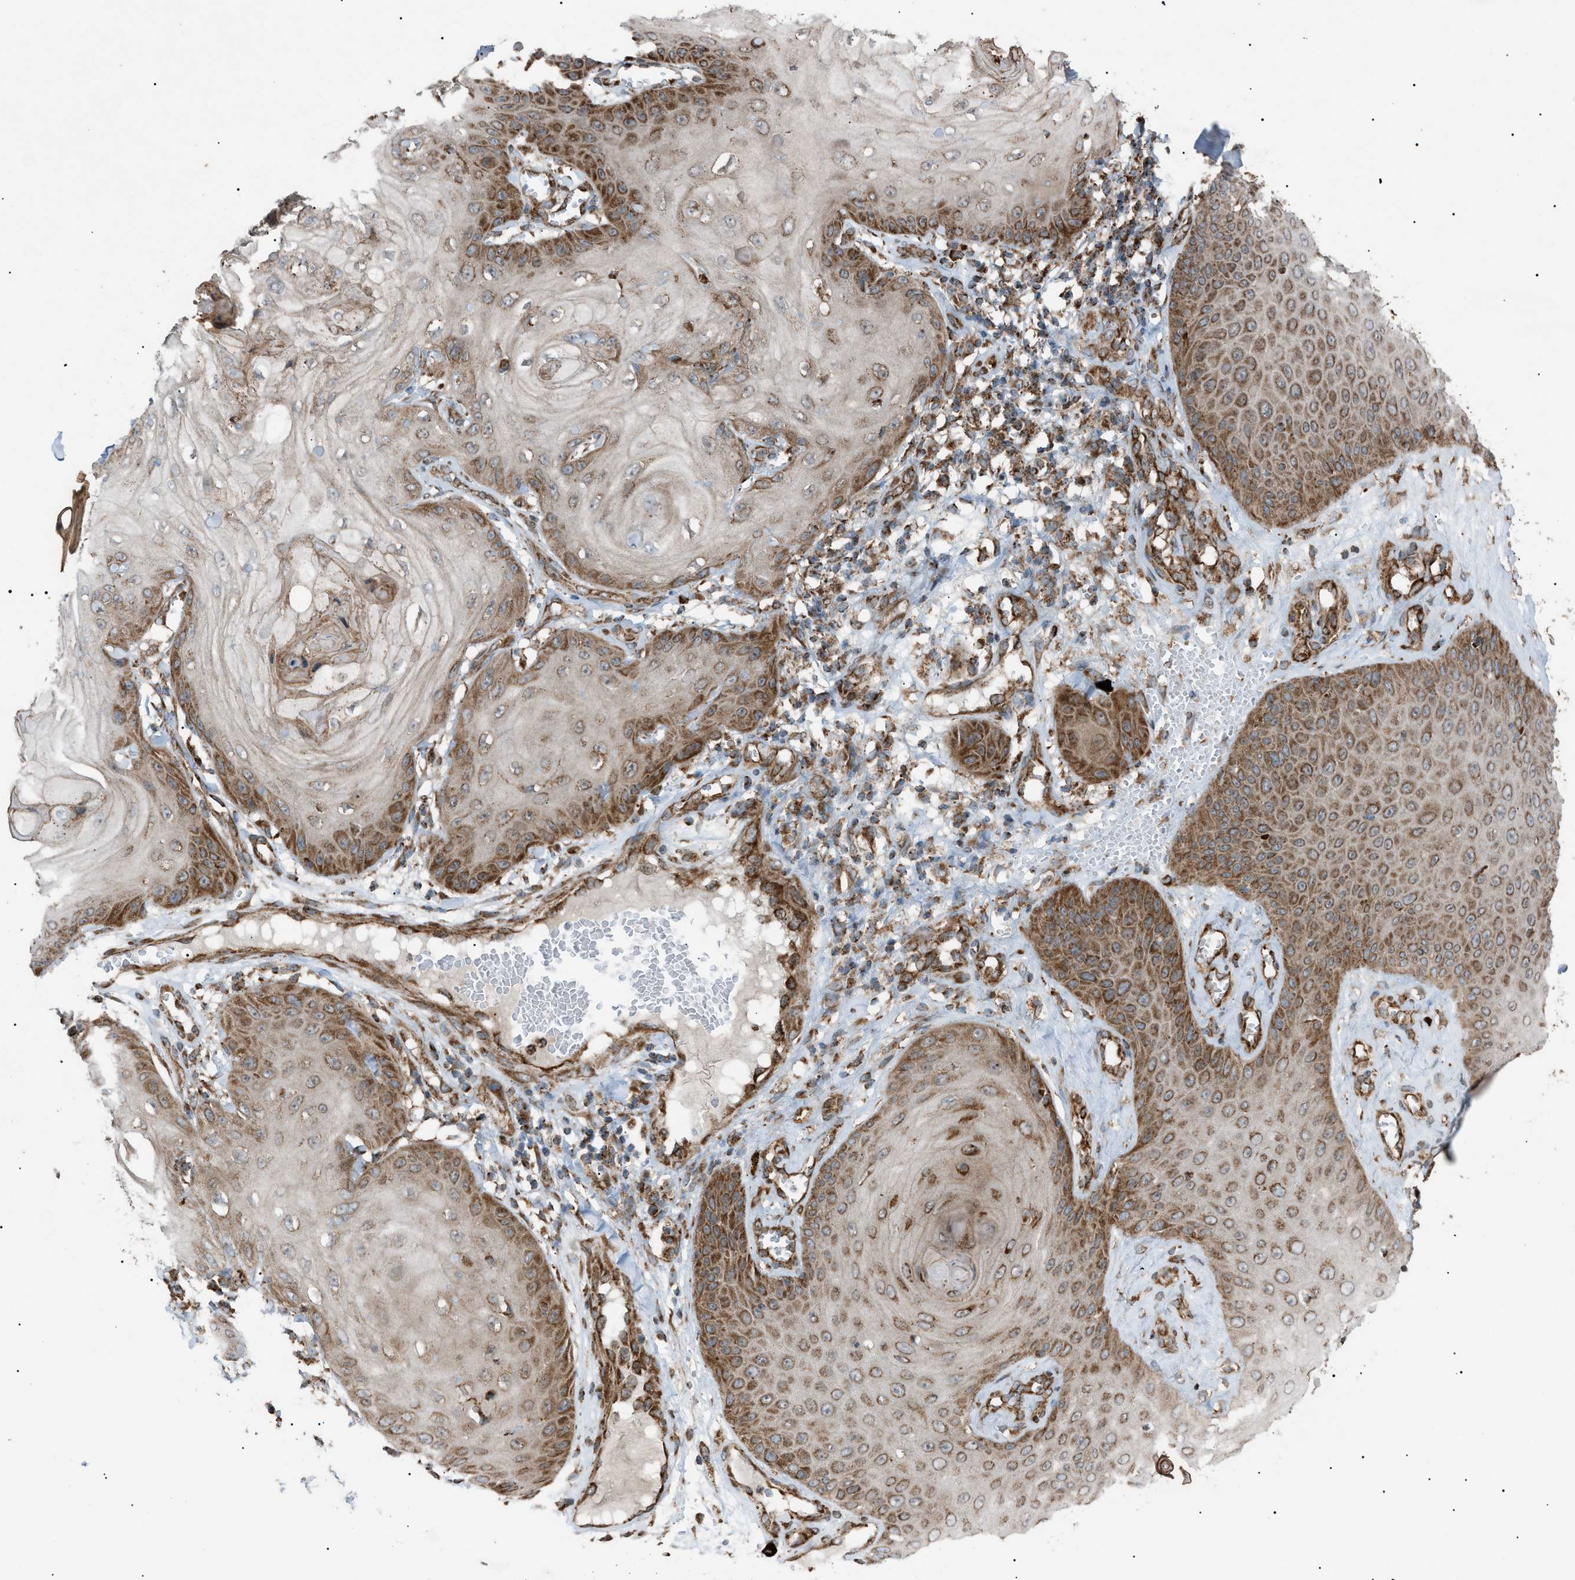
{"staining": {"intensity": "moderate", "quantity": ">75%", "location": "cytoplasmic/membranous"}, "tissue": "skin cancer", "cell_type": "Tumor cells", "image_type": "cancer", "snomed": [{"axis": "morphology", "description": "Squamous cell carcinoma, NOS"}, {"axis": "topography", "description": "Skin"}], "caption": "IHC of squamous cell carcinoma (skin) displays medium levels of moderate cytoplasmic/membranous positivity in about >75% of tumor cells.", "gene": "C1GALT1C1", "patient": {"sex": "male", "age": 74}}